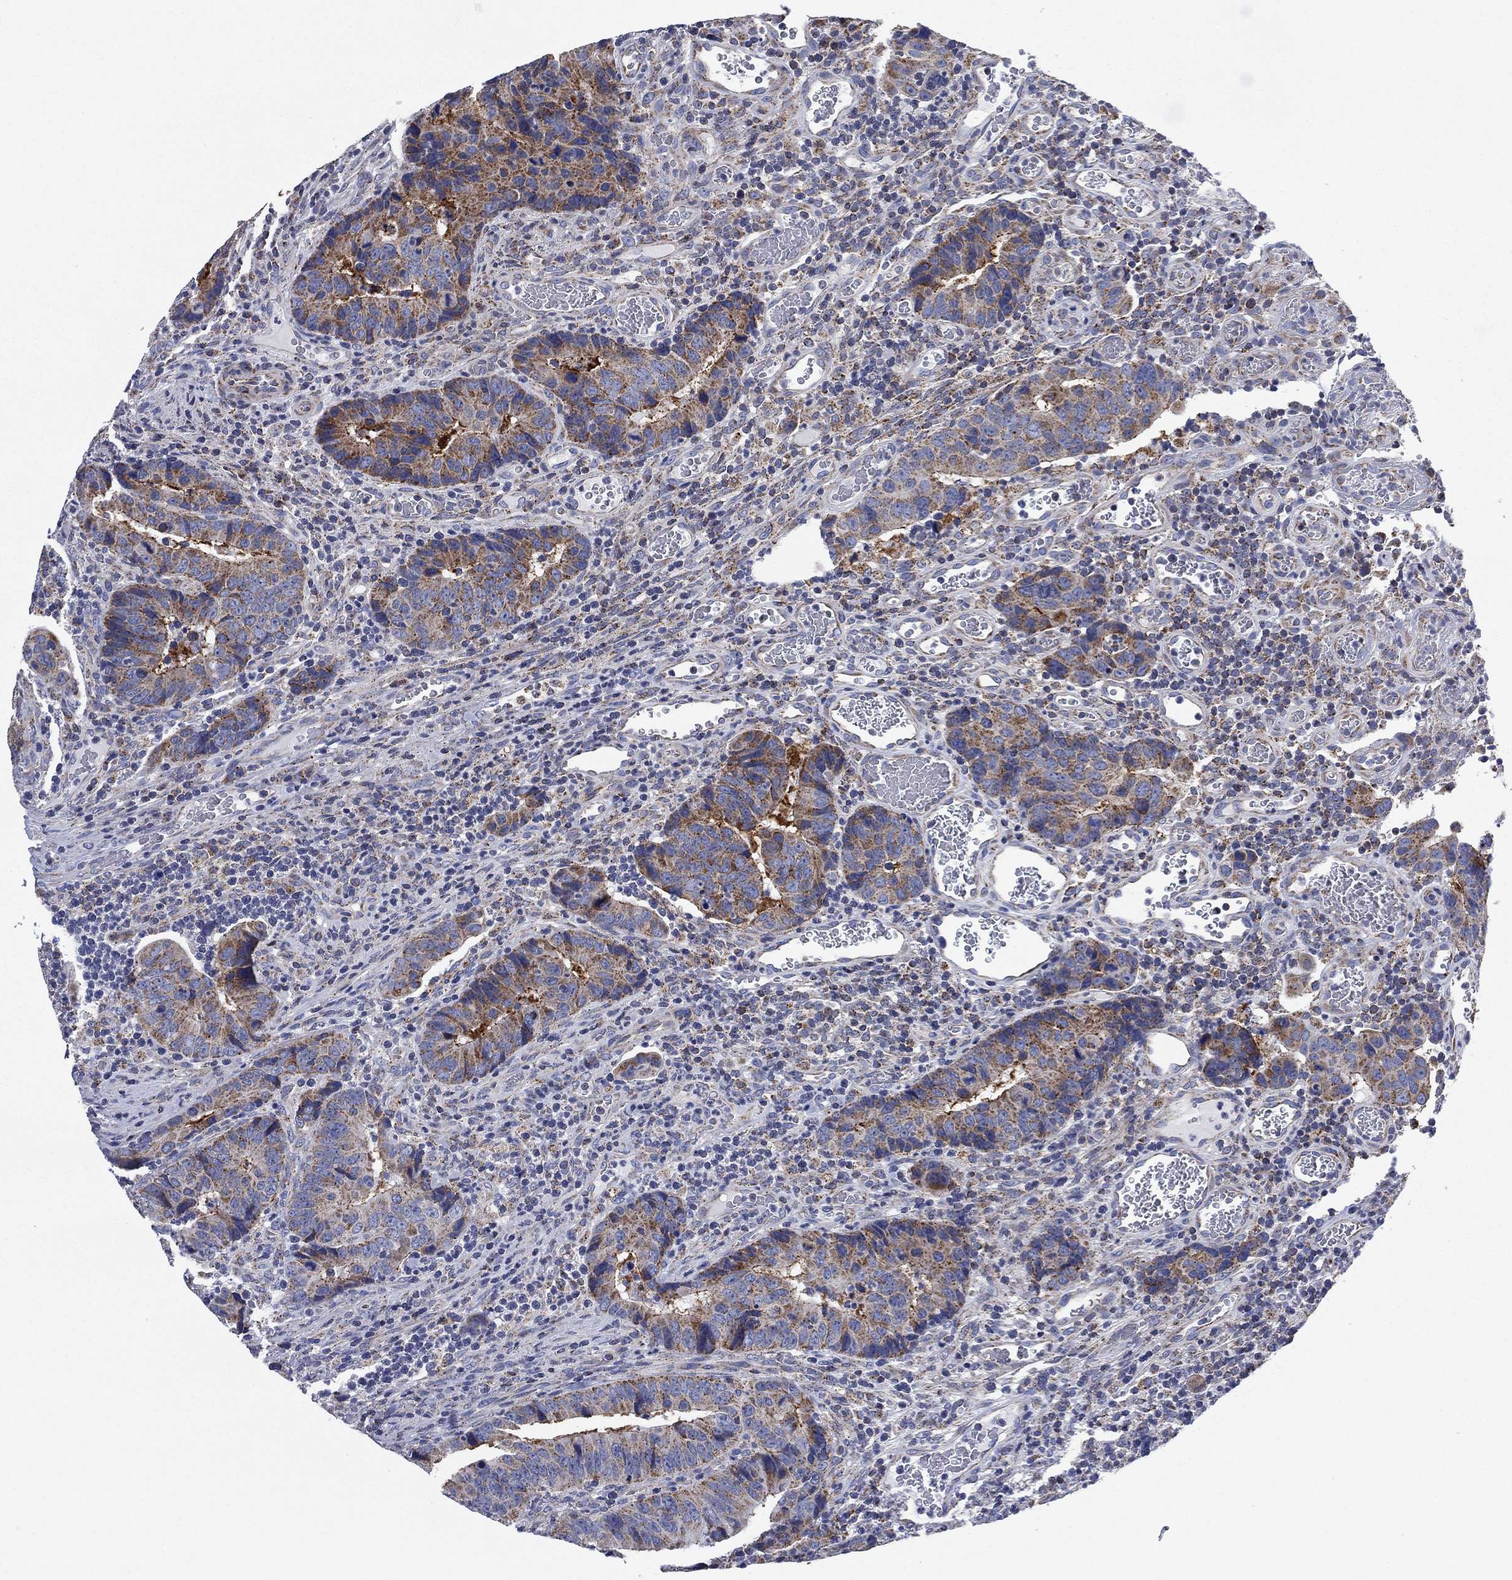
{"staining": {"intensity": "moderate", "quantity": "25%-75%", "location": "cytoplasmic/membranous"}, "tissue": "colorectal cancer", "cell_type": "Tumor cells", "image_type": "cancer", "snomed": [{"axis": "morphology", "description": "Adenocarcinoma, NOS"}, {"axis": "topography", "description": "Colon"}], "caption": "Immunohistochemistry (IHC) image of neoplastic tissue: colorectal adenocarcinoma stained using immunohistochemistry demonstrates medium levels of moderate protein expression localized specifically in the cytoplasmic/membranous of tumor cells, appearing as a cytoplasmic/membranous brown color.", "gene": "NACAD", "patient": {"sex": "female", "age": 56}}